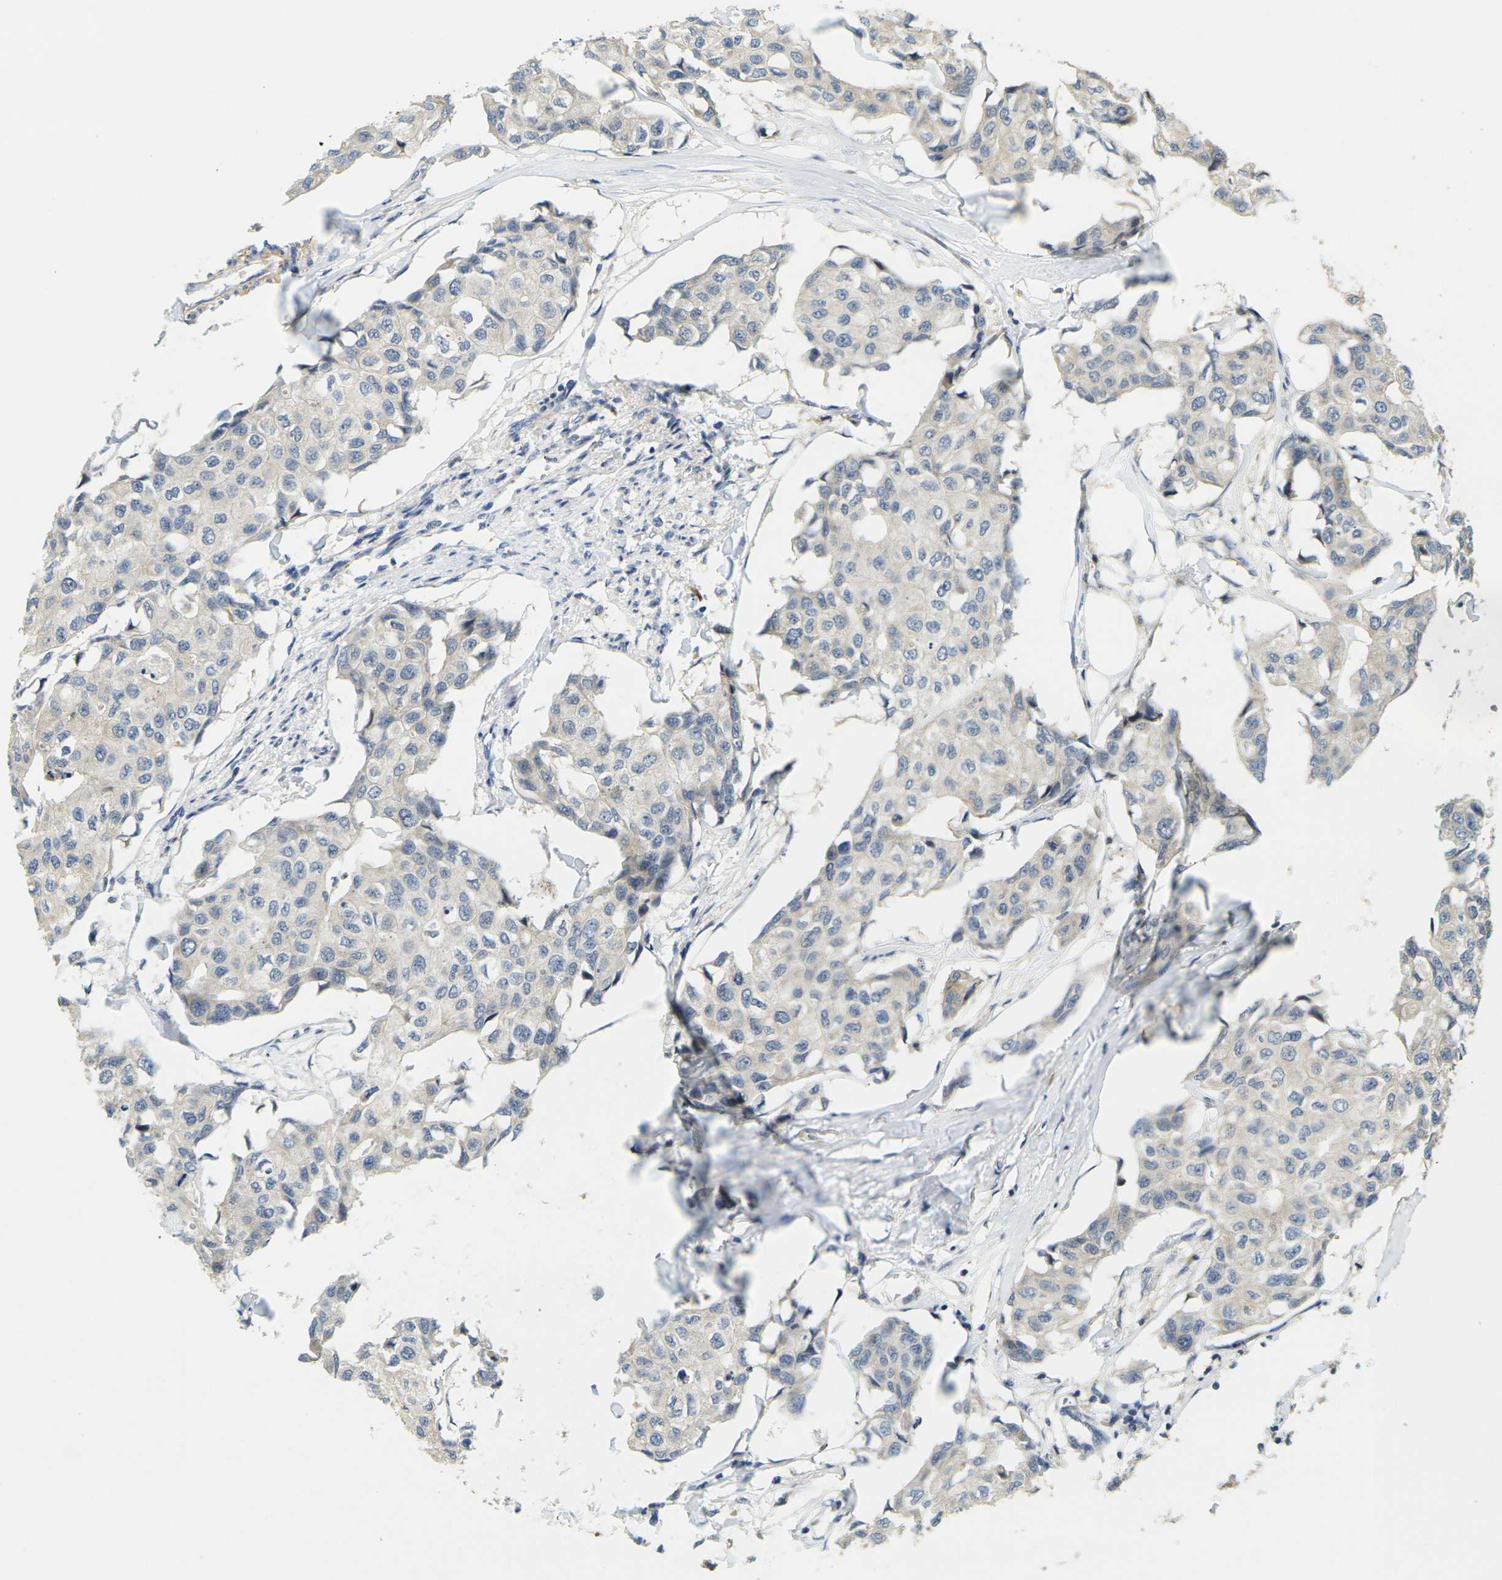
{"staining": {"intensity": "weak", "quantity": "25%-75%", "location": "cytoplasmic/membranous"}, "tissue": "breast cancer", "cell_type": "Tumor cells", "image_type": "cancer", "snomed": [{"axis": "morphology", "description": "Duct carcinoma"}, {"axis": "topography", "description": "Breast"}], "caption": "High-power microscopy captured an immunohistochemistry (IHC) micrograph of intraductal carcinoma (breast), revealing weak cytoplasmic/membranous staining in about 25%-75% of tumor cells.", "gene": "KLHL8", "patient": {"sex": "female", "age": 80}}